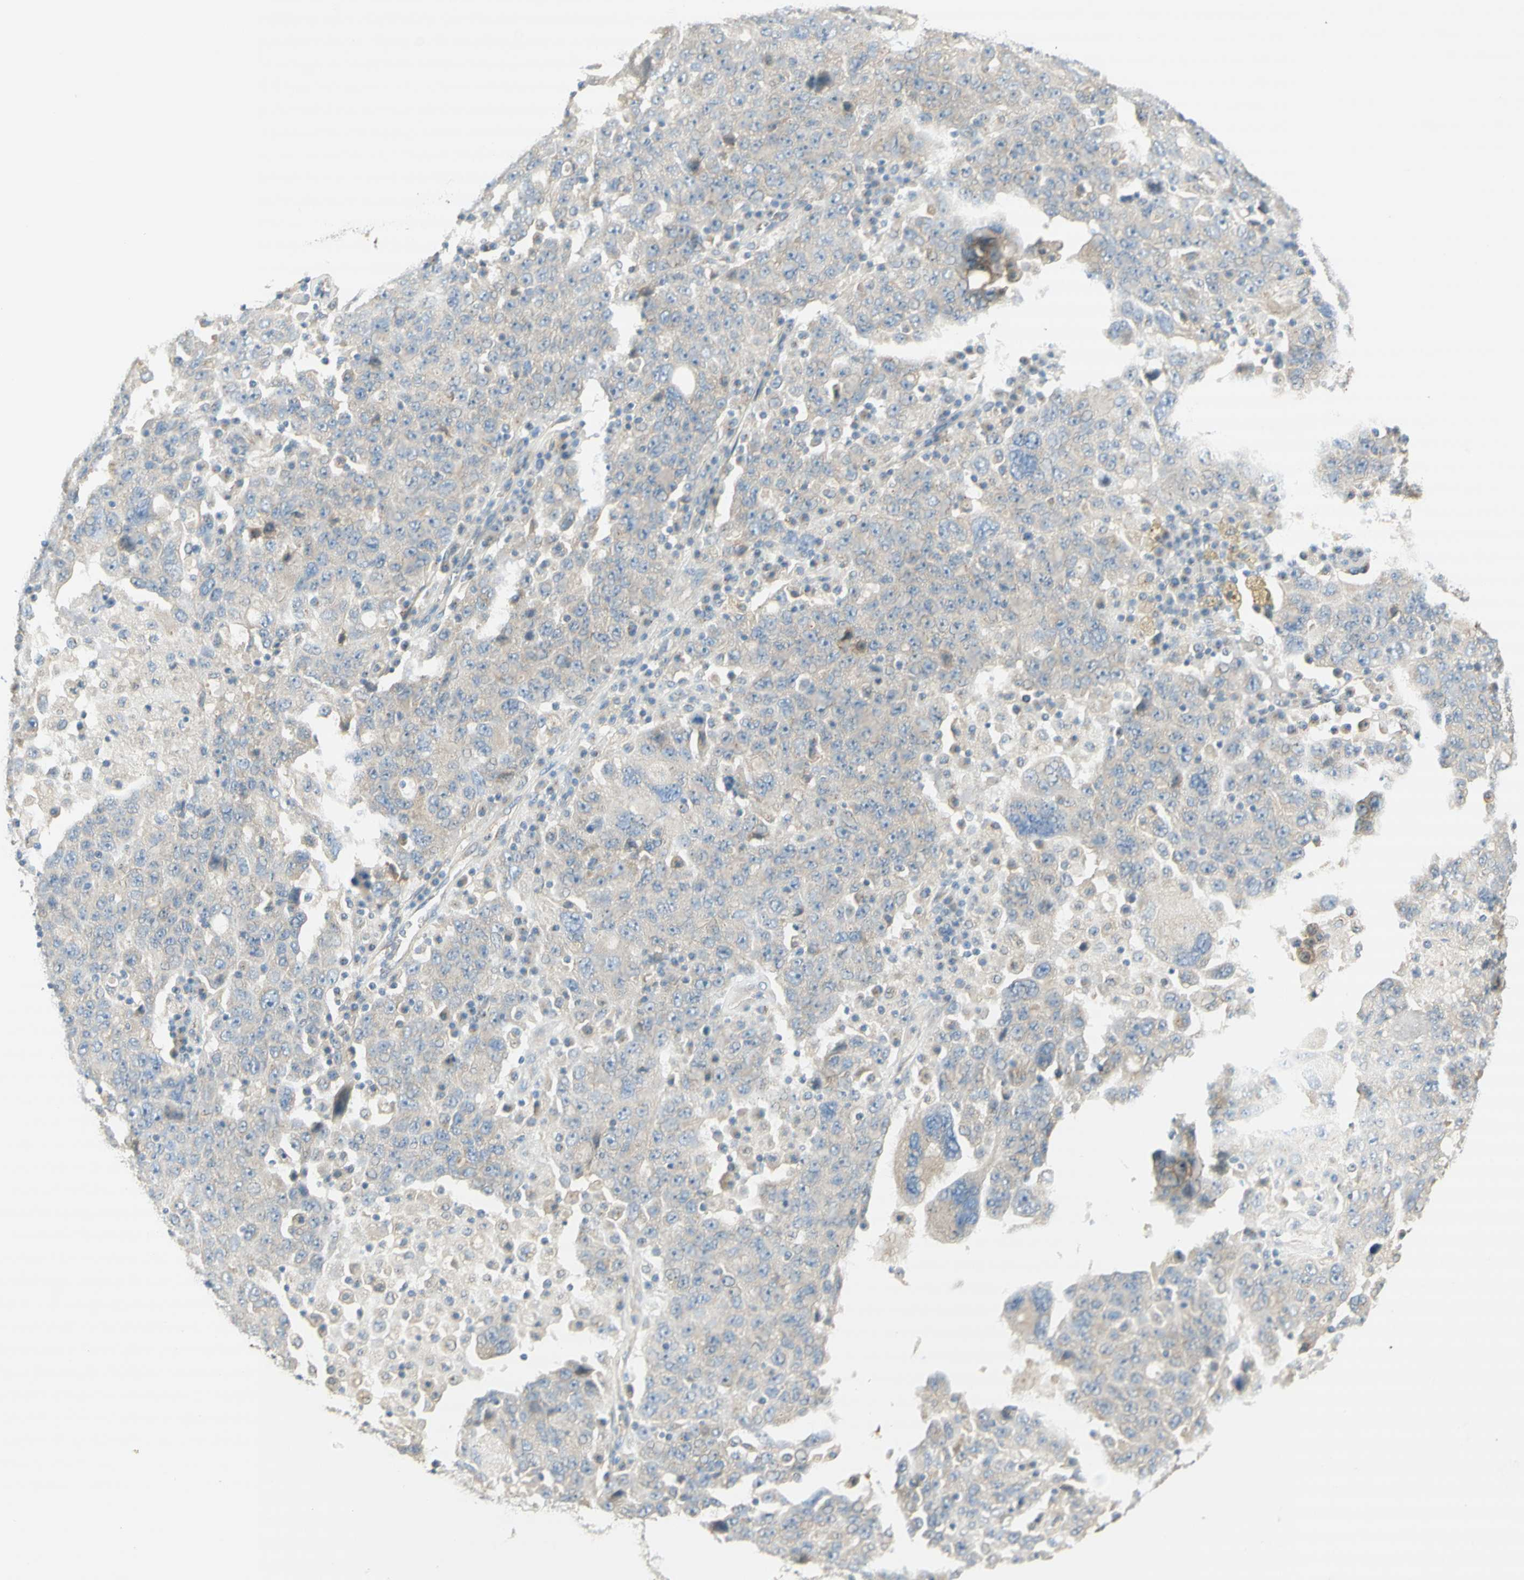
{"staining": {"intensity": "weak", "quantity": "<25%", "location": "cytoplasmic/membranous"}, "tissue": "ovarian cancer", "cell_type": "Tumor cells", "image_type": "cancer", "snomed": [{"axis": "morphology", "description": "Carcinoma, endometroid"}, {"axis": "topography", "description": "Ovary"}], "caption": "Immunohistochemistry (IHC) of human ovarian cancer displays no expression in tumor cells.", "gene": "DYNC1H1", "patient": {"sex": "female", "age": 62}}